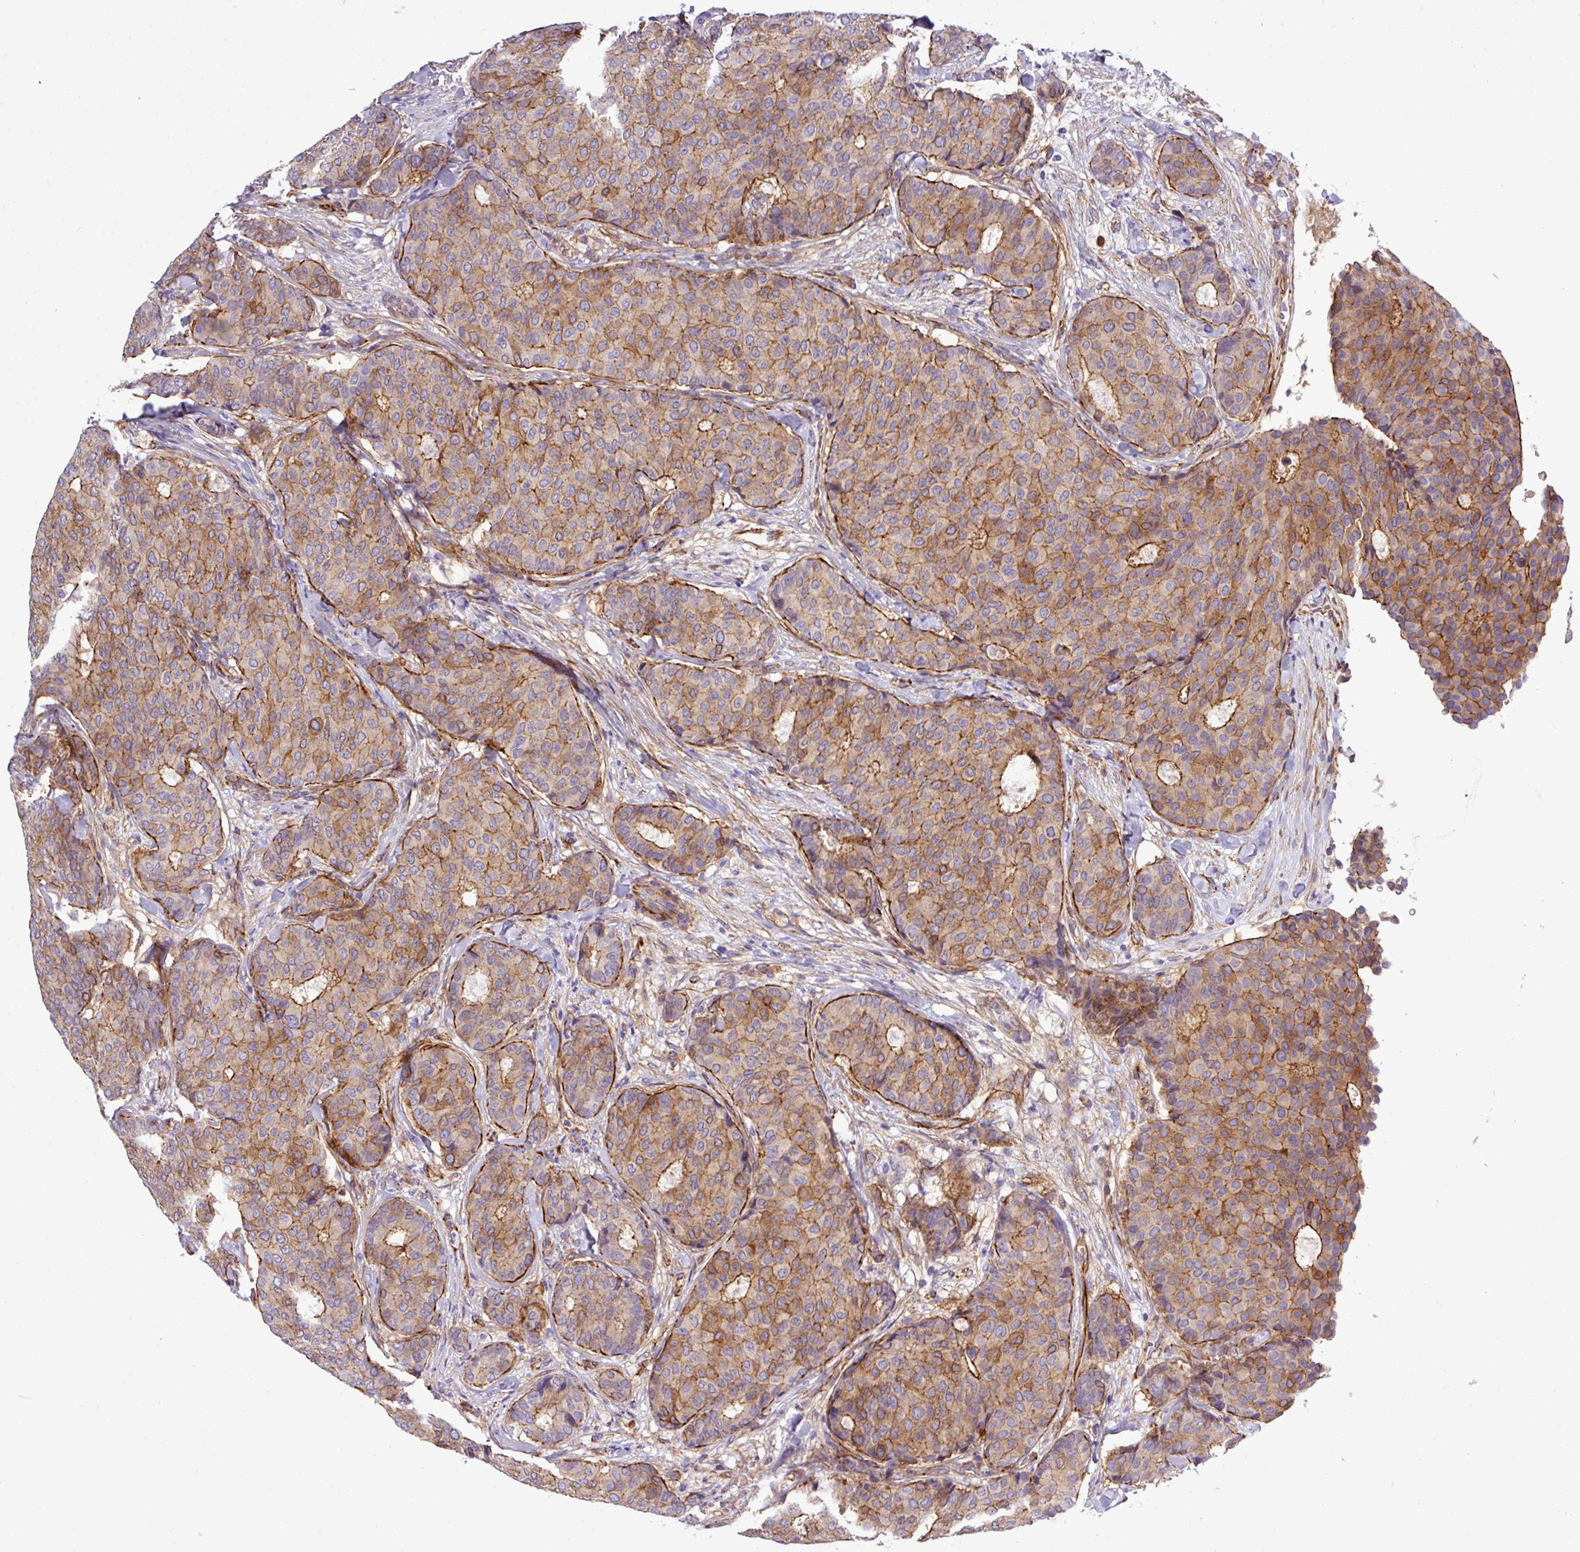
{"staining": {"intensity": "moderate", "quantity": ">75%", "location": "cytoplasmic/membranous"}, "tissue": "breast cancer", "cell_type": "Tumor cells", "image_type": "cancer", "snomed": [{"axis": "morphology", "description": "Duct carcinoma"}, {"axis": "topography", "description": "Breast"}], "caption": "A micrograph of human intraductal carcinoma (breast) stained for a protein reveals moderate cytoplasmic/membranous brown staining in tumor cells.", "gene": "PARD6A", "patient": {"sex": "female", "age": 75}}